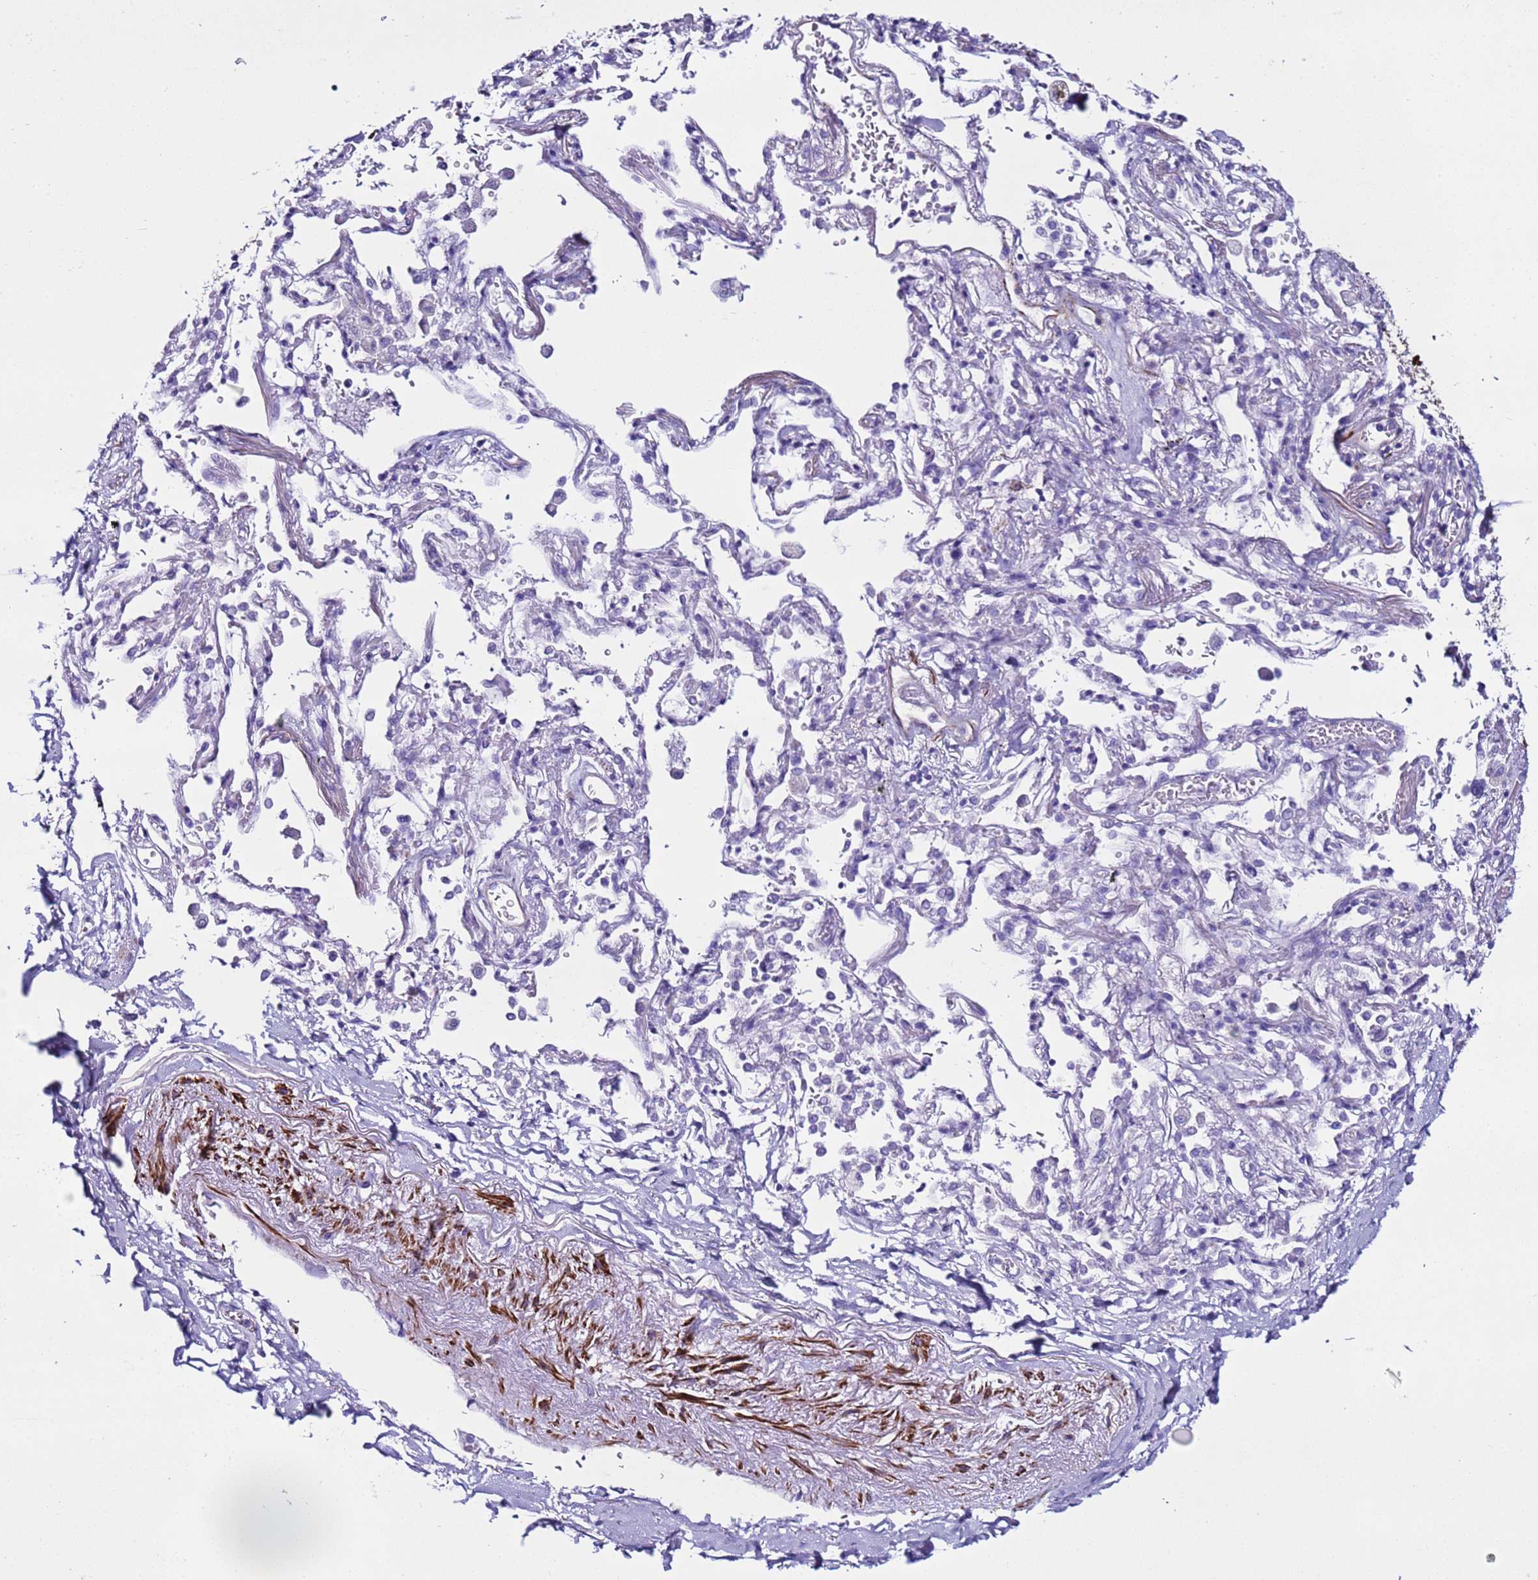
{"staining": {"intensity": "negative", "quantity": "none", "location": "none"}, "tissue": "adipose tissue", "cell_type": "Adipocytes", "image_type": "normal", "snomed": [{"axis": "morphology", "description": "Normal tissue, NOS"}, {"axis": "topography", "description": "Cartilage tissue"}], "caption": "Micrograph shows no significant protein positivity in adipocytes of normal adipose tissue.", "gene": "LCMT1", "patient": {"sex": "male", "age": 73}}